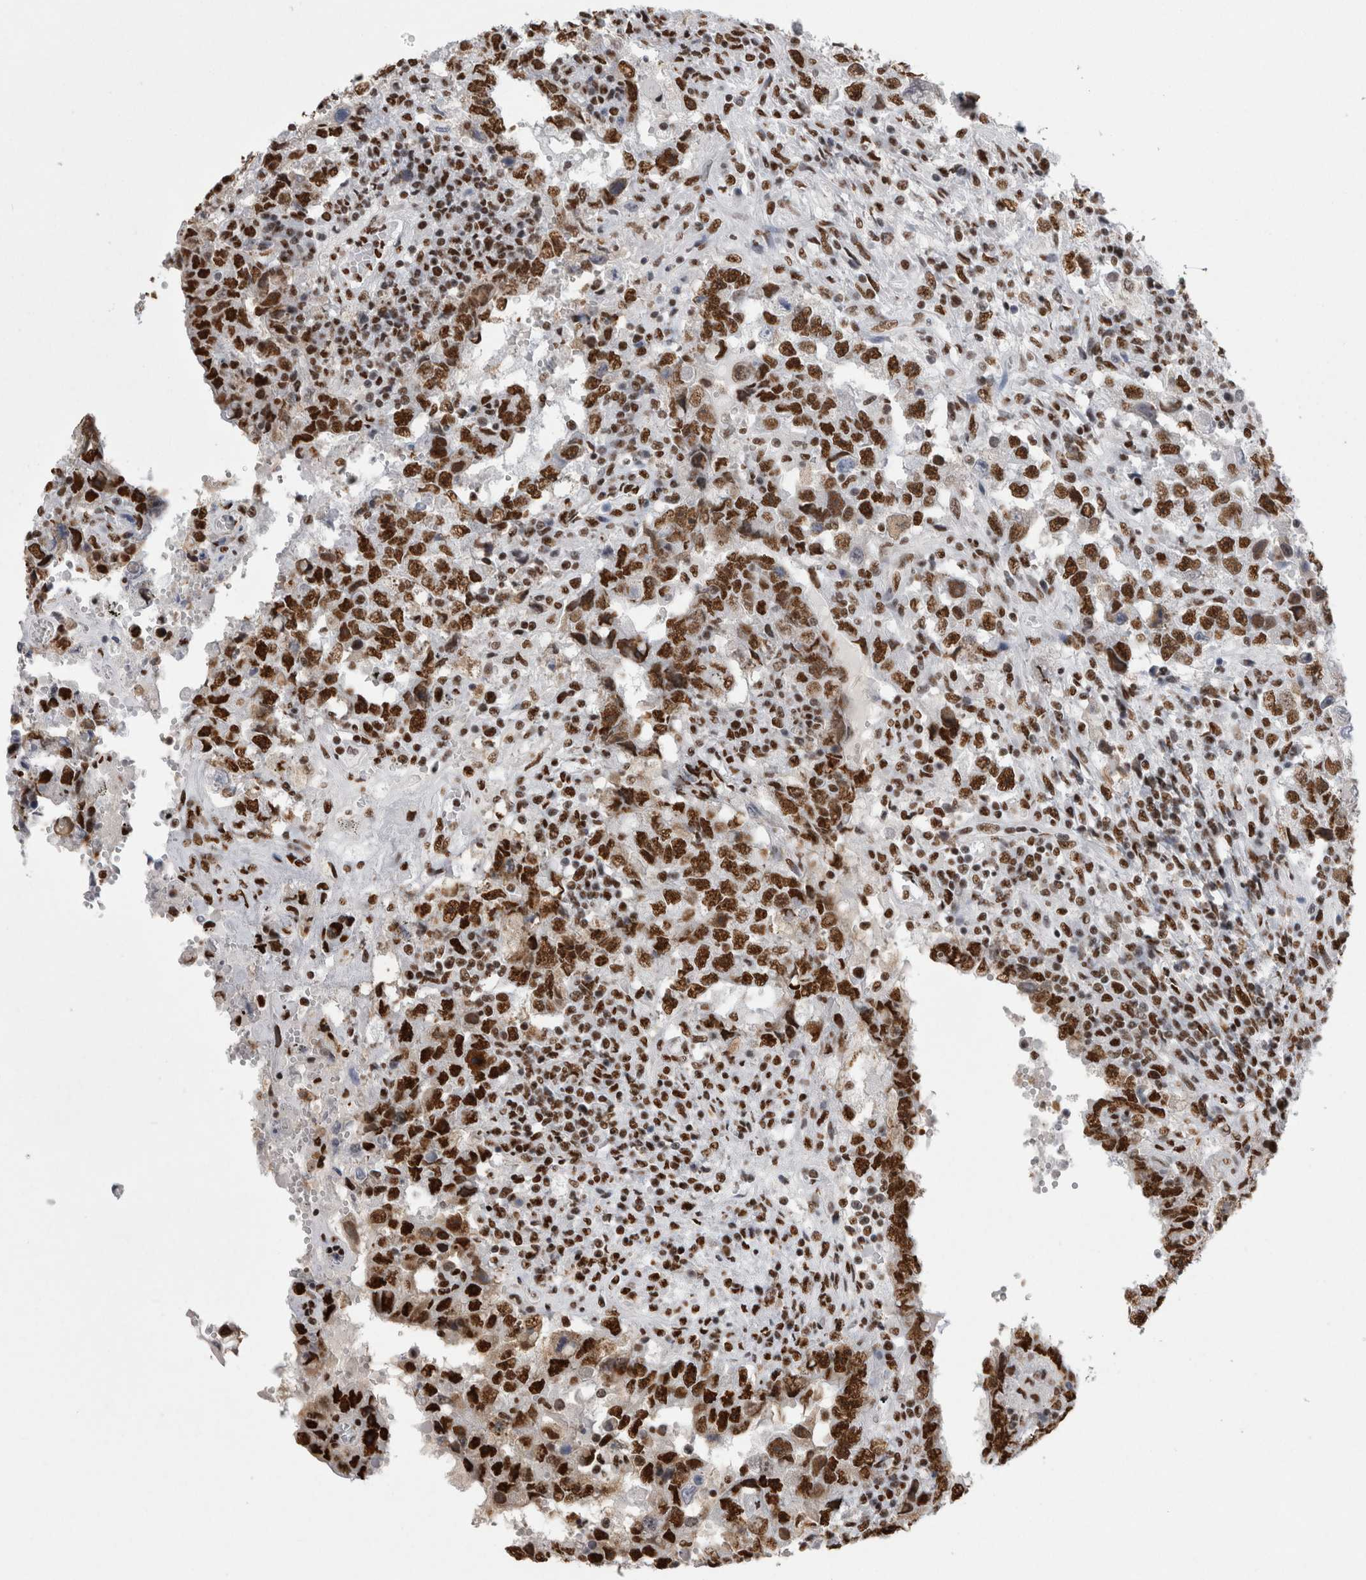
{"staining": {"intensity": "strong", "quantity": ">75%", "location": "nuclear"}, "tissue": "testis cancer", "cell_type": "Tumor cells", "image_type": "cancer", "snomed": [{"axis": "morphology", "description": "Carcinoma, Embryonal, NOS"}, {"axis": "topography", "description": "Testis"}], "caption": "Brown immunohistochemical staining in testis cancer demonstrates strong nuclear staining in about >75% of tumor cells.", "gene": "ALPK3", "patient": {"sex": "male", "age": 26}}